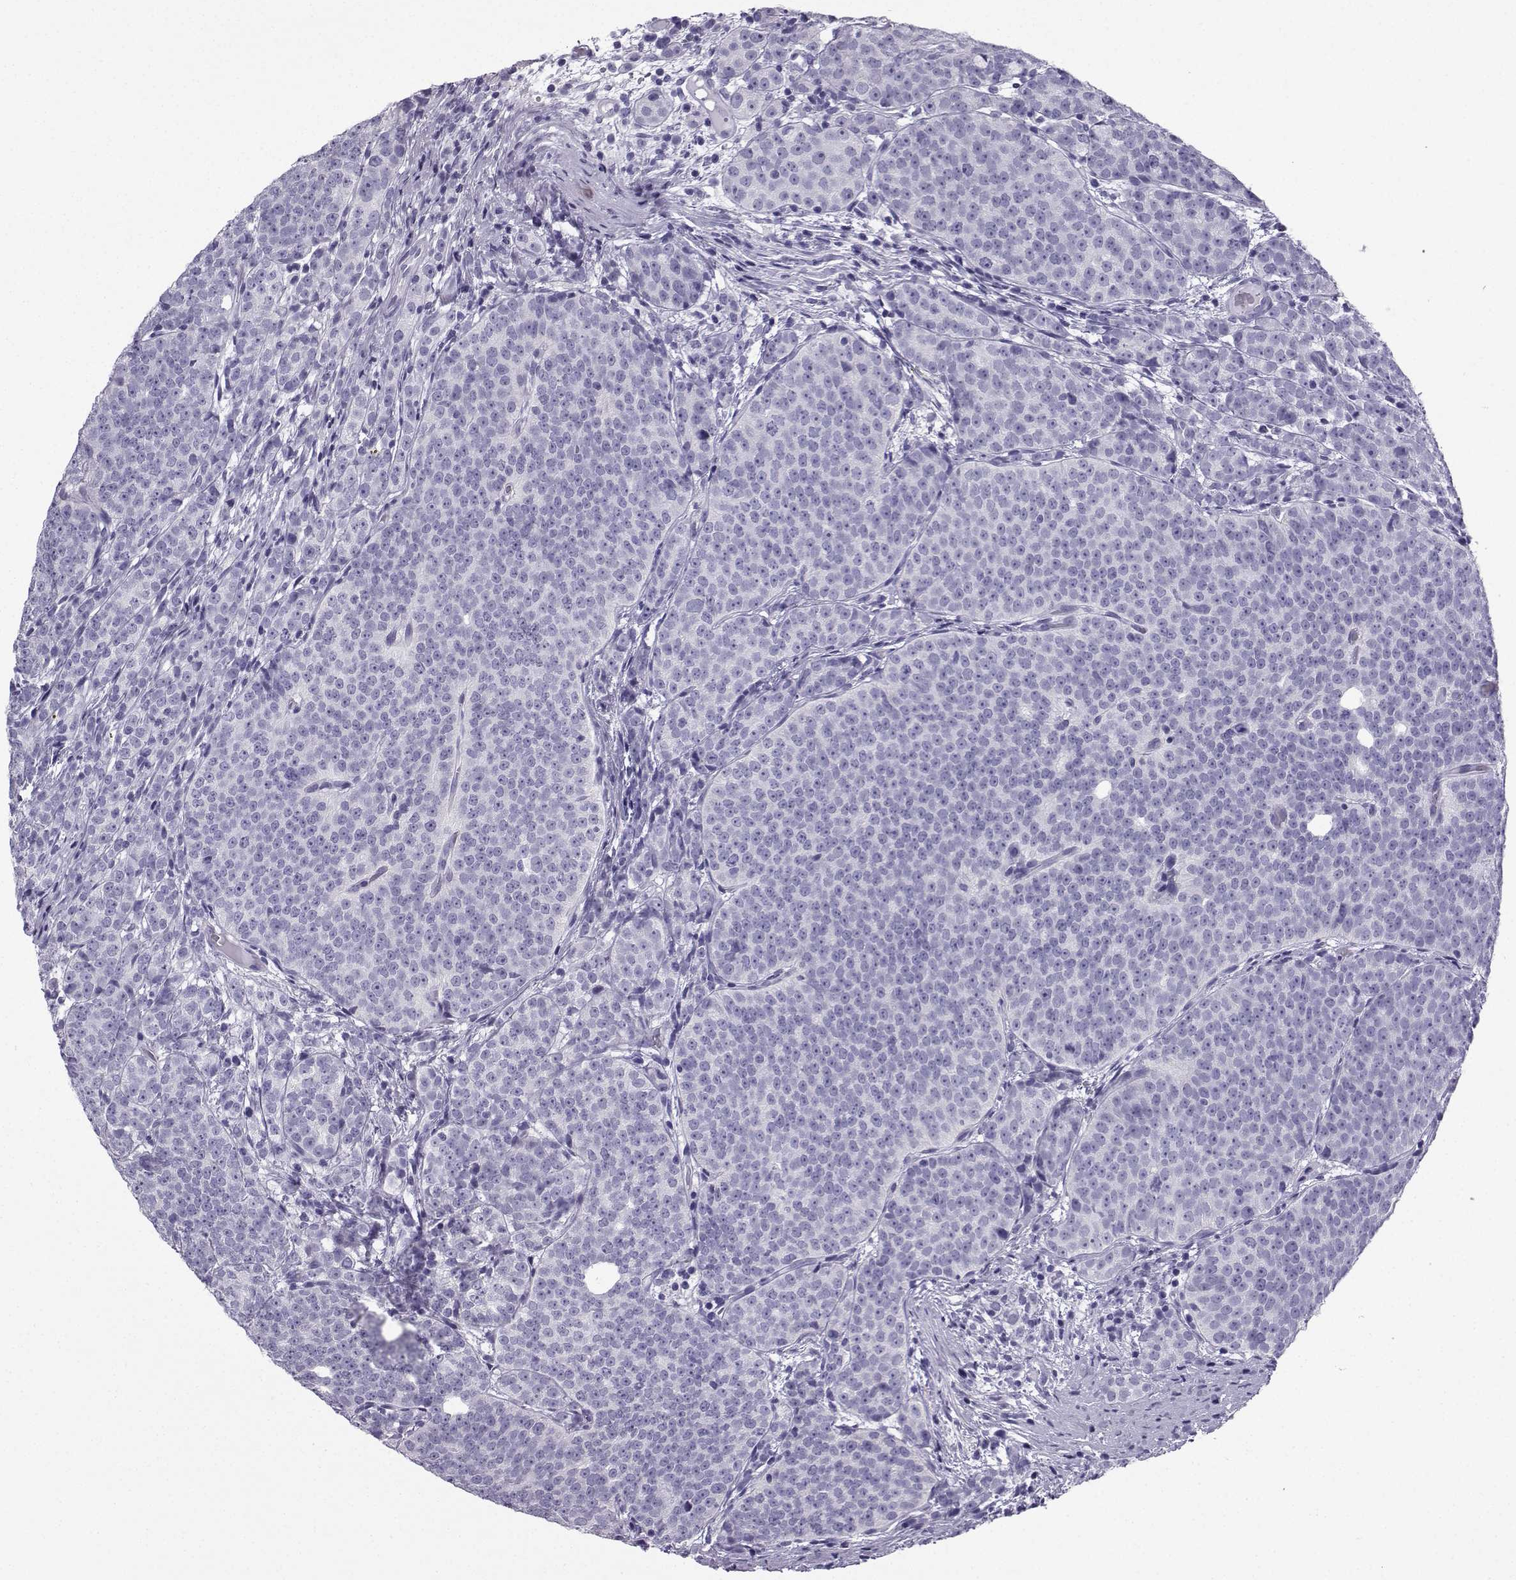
{"staining": {"intensity": "negative", "quantity": "none", "location": "none"}, "tissue": "prostate cancer", "cell_type": "Tumor cells", "image_type": "cancer", "snomed": [{"axis": "morphology", "description": "Adenocarcinoma, High grade"}, {"axis": "topography", "description": "Prostate"}], "caption": "Prostate cancer was stained to show a protein in brown. There is no significant staining in tumor cells. Nuclei are stained in blue.", "gene": "NEFL", "patient": {"sex": "male", "age": 53}}